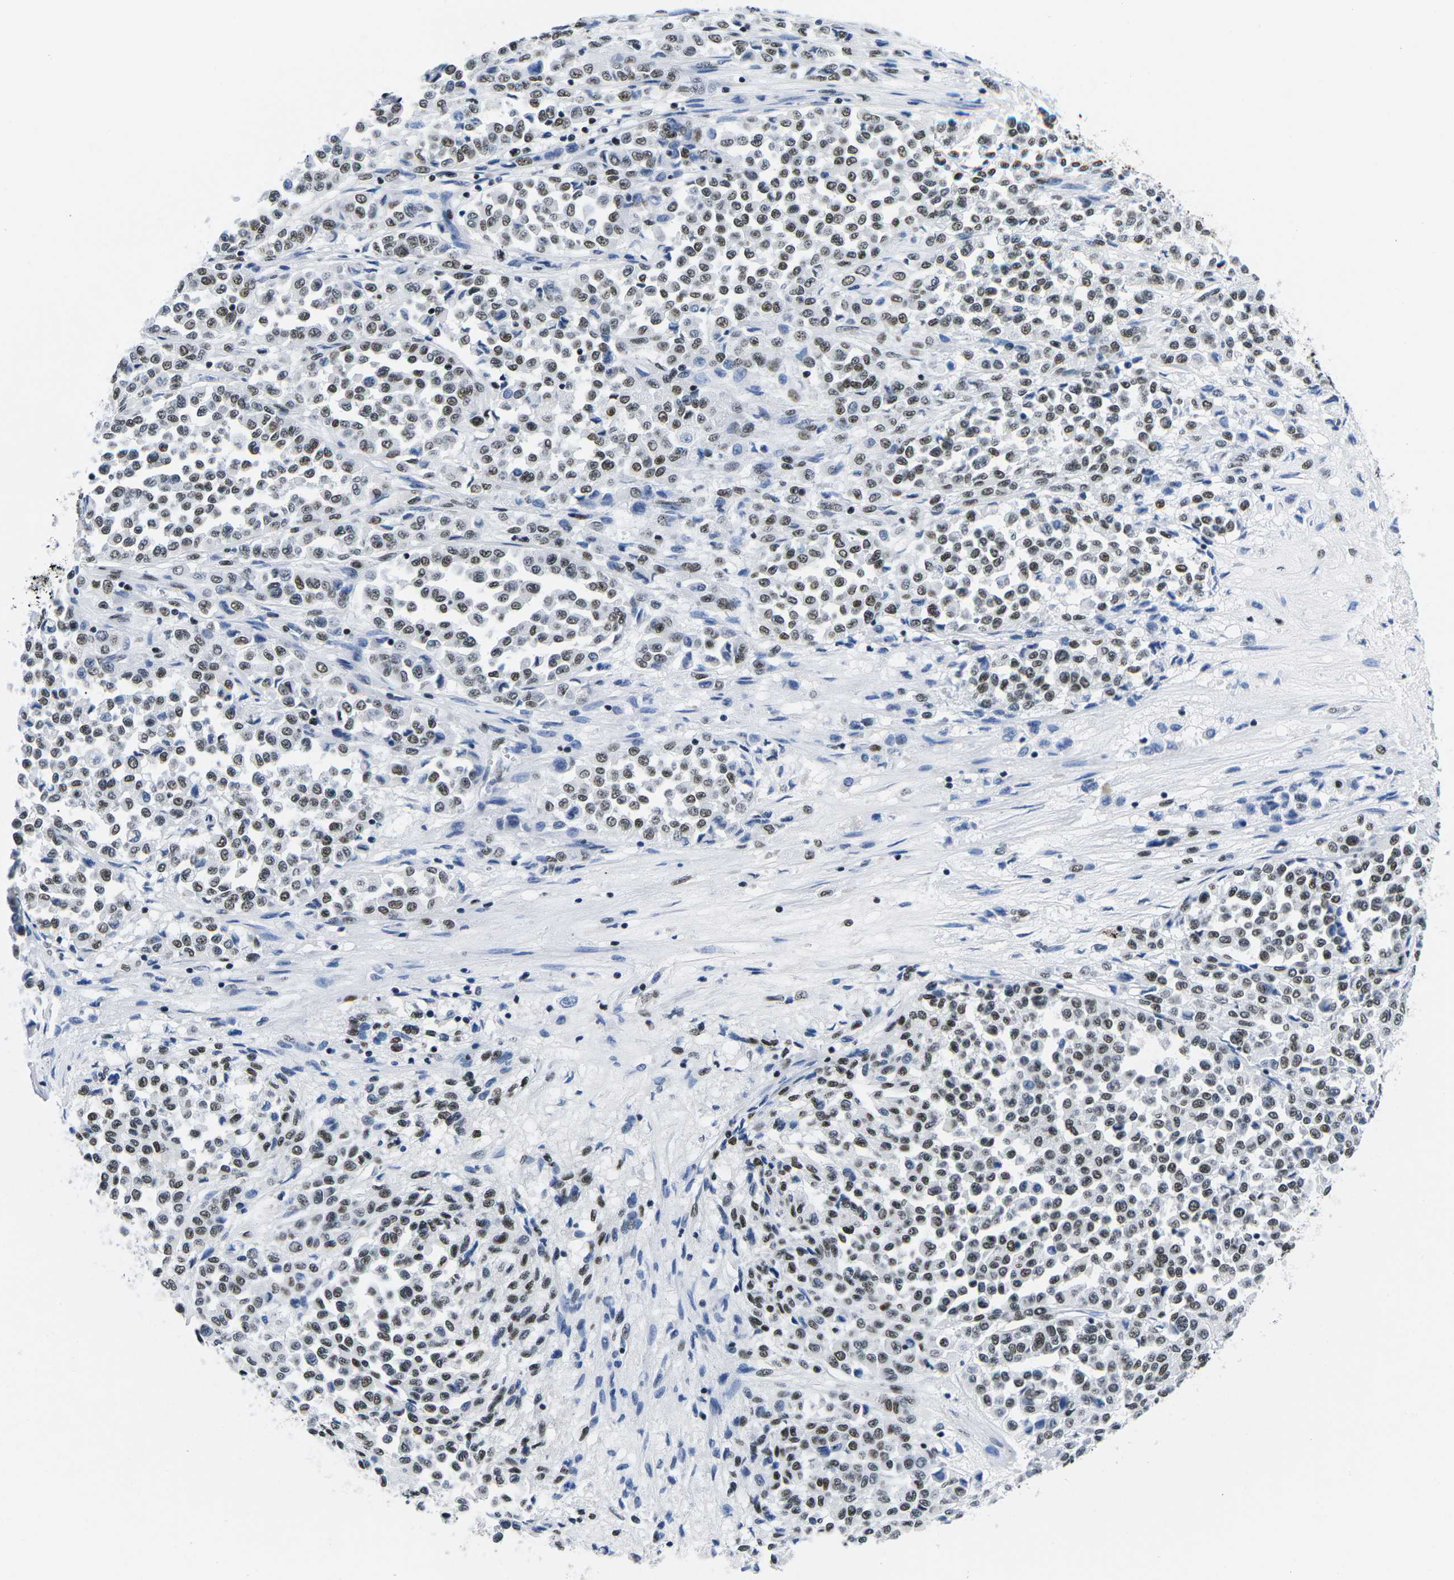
{"staining": {"intensity": "moderate", "quantity": ">75%", "location": "nuclear"}, "tissue": "melanoma", "cell_type": "Tumor cells", "image_type": "cancer", "snomed": [{"axis": "morphology", "description": "Malignant melanoma, Metastatic site"}, {"axis": "topography", "description": "Pancreas"}], "caption": "Melanoma stained for a protein demonstrates moderate nuclear positivity in tumor cells. Nuclei are stained in blue.", "gene": "ATF1", "patient": {"sex": "female", "age": 30}}